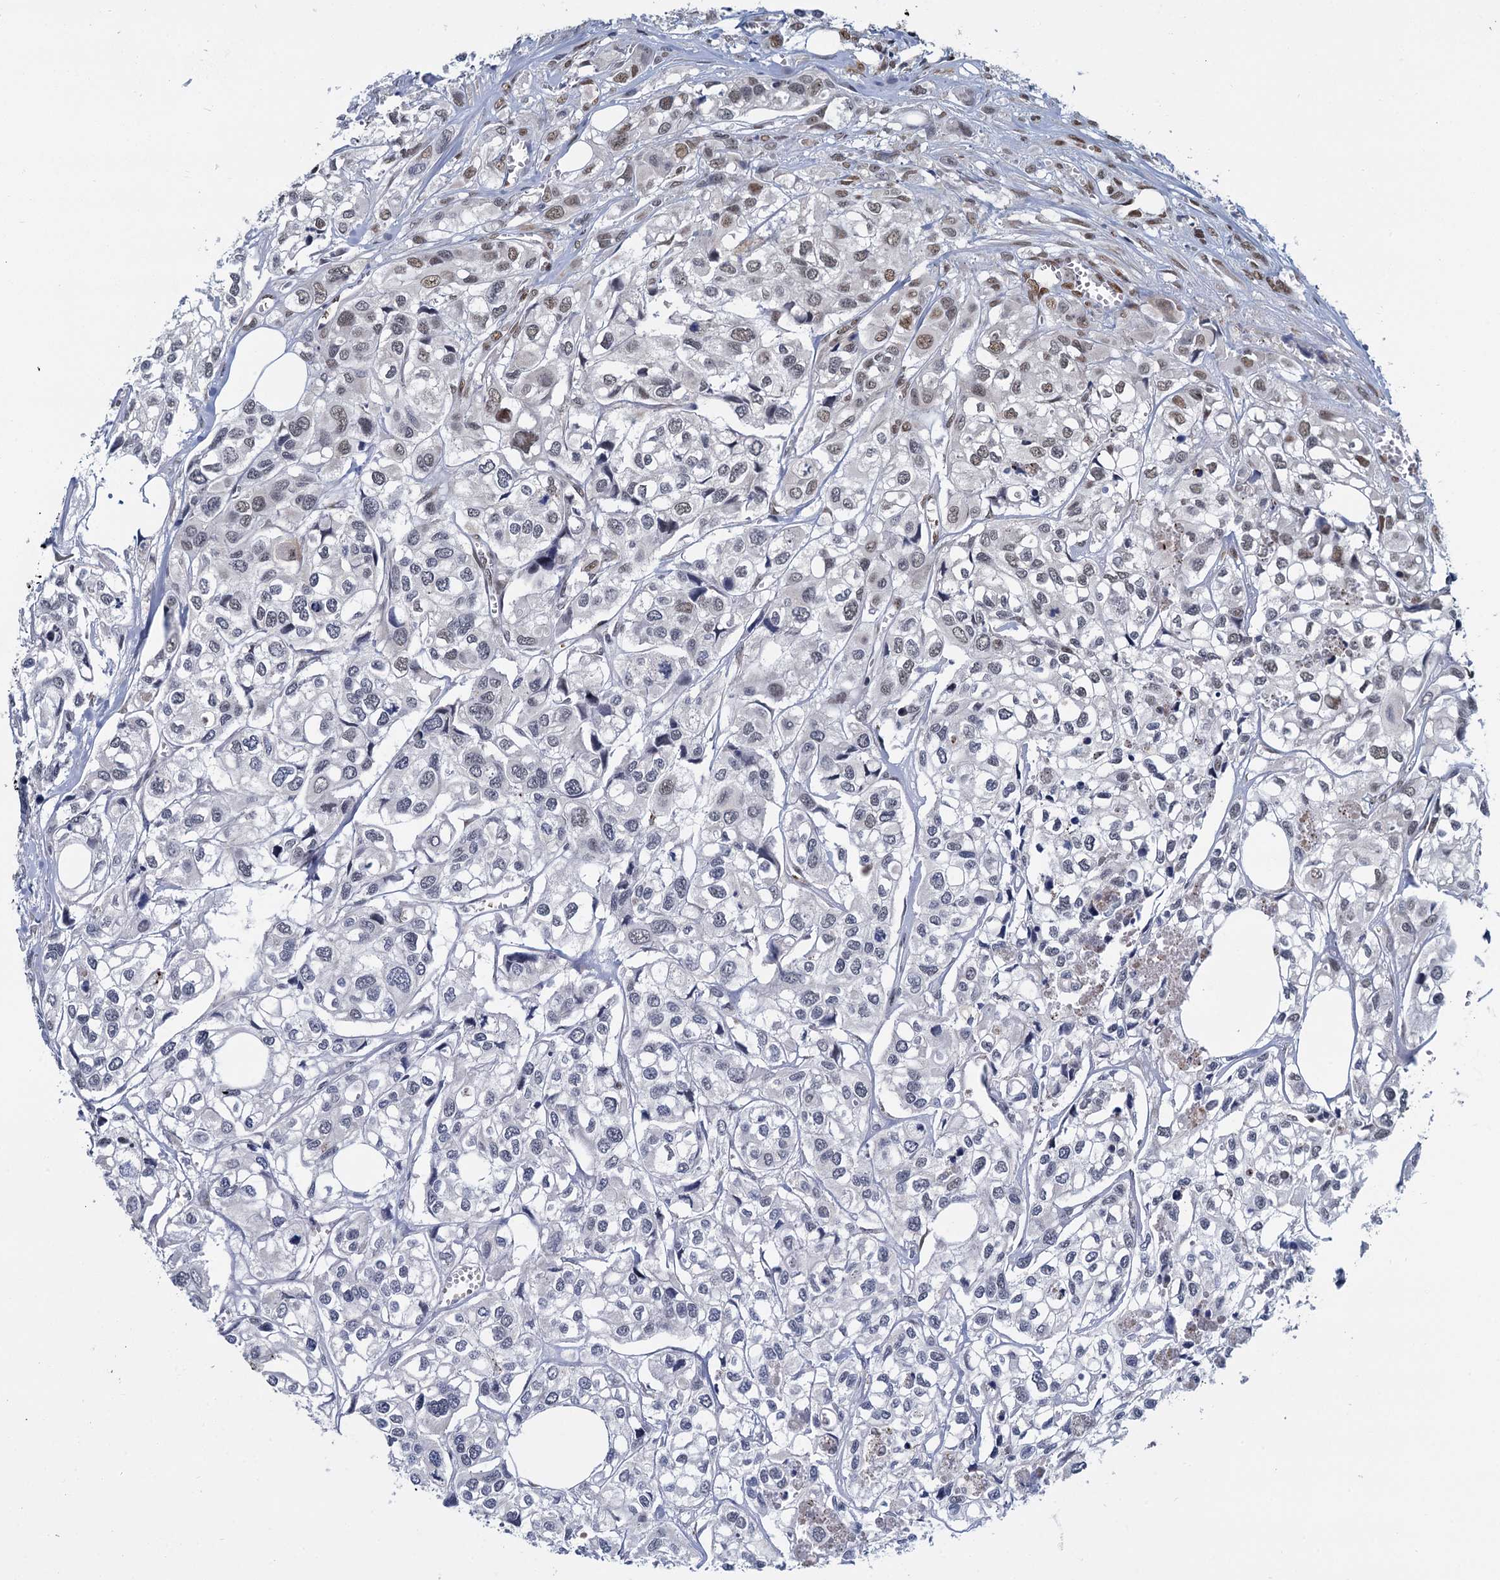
{"staining": {"intensity": "weak", "quantity": "<25%", "location": "nuclear"}, "tissue": "urothelial cancer", "cell_type": "Tumor cells", "image_type": "cancer", "snomed": [{"axis": "morphology", "description": "Urothelial carcinoma, High grade"}, {"axis": "topography", "description": "Urinary bladder"}], "caption": "A high-resolution micrograph shows immunohistochemistry (IHC) staining of urothelial cancer, which displays no significant positivity in tumor cells. Nuclei are stained in blue.", "gene": "RPRD1A", "patient": {"sex": "male", "age": 67}}